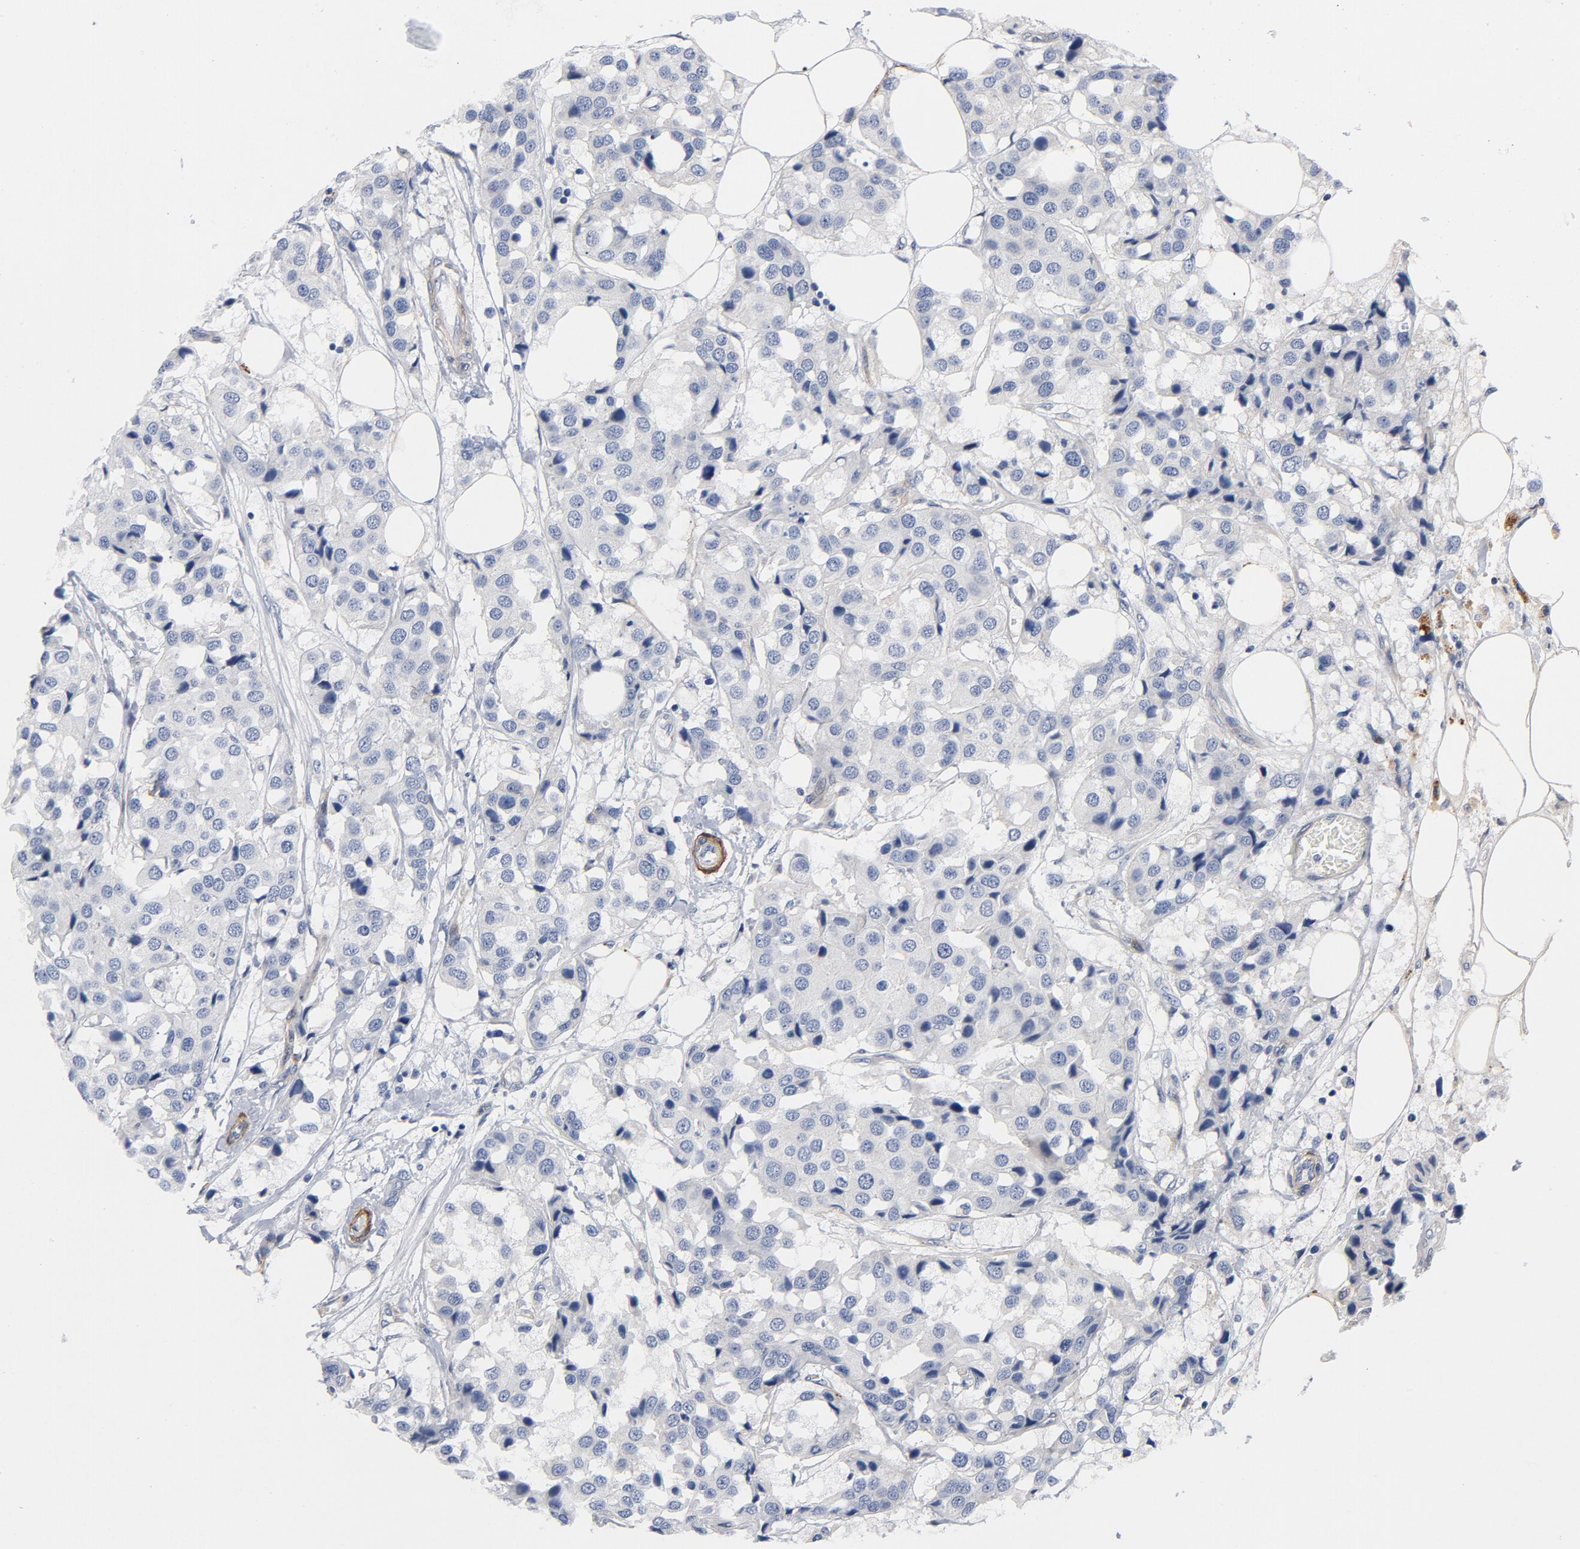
{"staining": {"intensity": "negative", "quantity": "none", "location": "none"}, "tissue": "breast cancer", "cell_type": "Tumor cells", "image_type": "cancer", "snomed": [{"axis": "morphology", "description": "Duct carcinoma"}, {"axis": "topography", "description": "Breast"}], "caption": "DAB (3,3'-diaminobenzidine) immunohistochemical staining of breast cancer demonstrates no significant positivity in tumor cells. The staining is performed using DAB brown chromogen with nuclei counter-stained in using hematoxylin.", "gene": "LAMC1", "patient": {"sex": "female", "age": 80}}